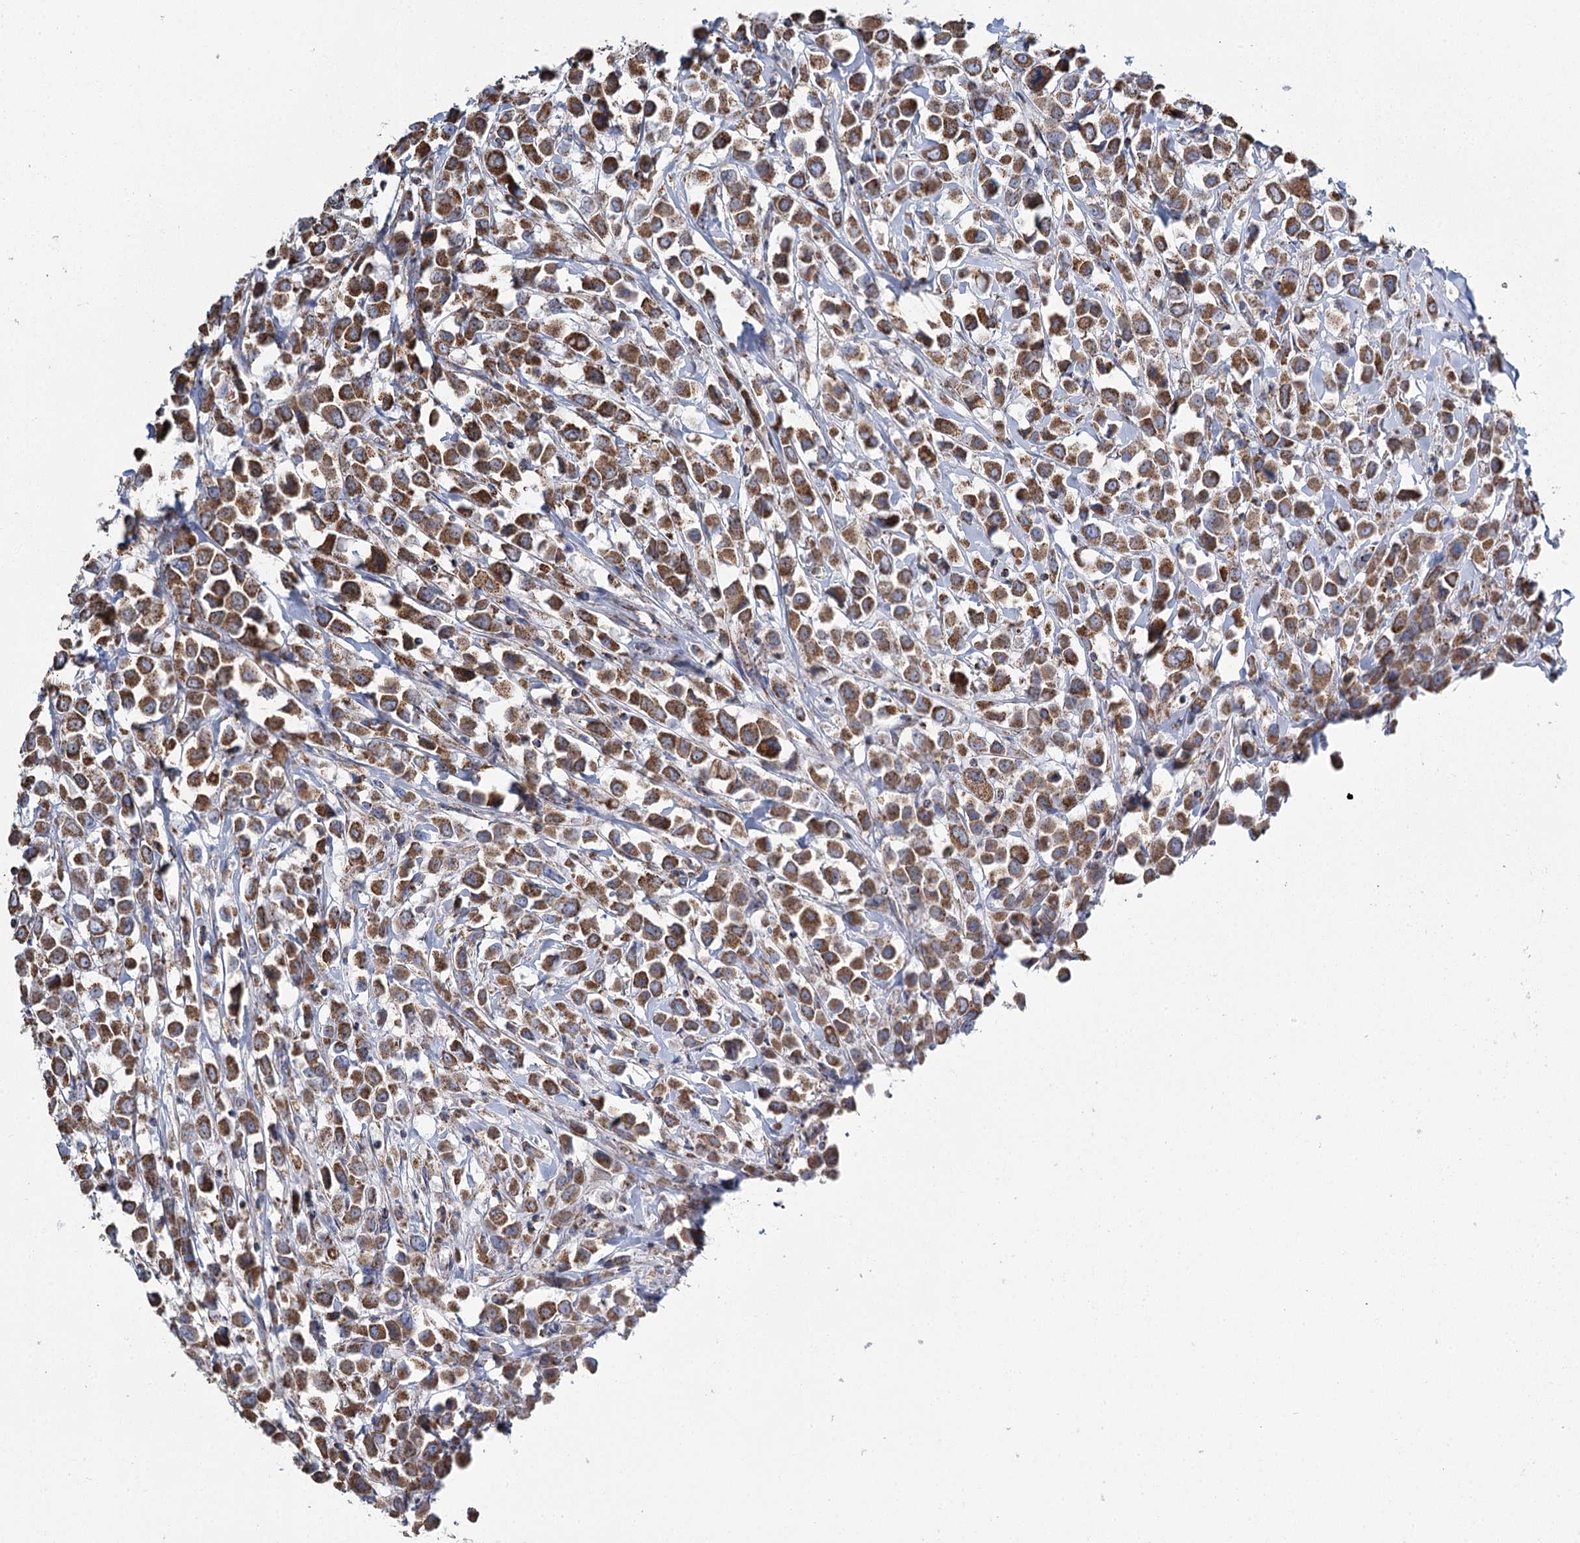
{"staining": {"intensity": "moderate", "quantity": ">75%", "location": "cytoplasmic/membranous"}, "tissue": "breast cancer", "cell_type": "Tumor cells", "image_type": "cancer", "snomed": [{"axis": "morphology", "description": "Duct carcinoma"}, {"axis": "topography", "description": "Breast"}], "caption": "Human infiltrating ductal carcinoma (breast) stained for a protein (brown) shows moderate cytoplasmic/membranous positive positivity in about >75% of tumor cells.", "gene": "MRPL44", "patient": {"sex": "female", "age": 61}}